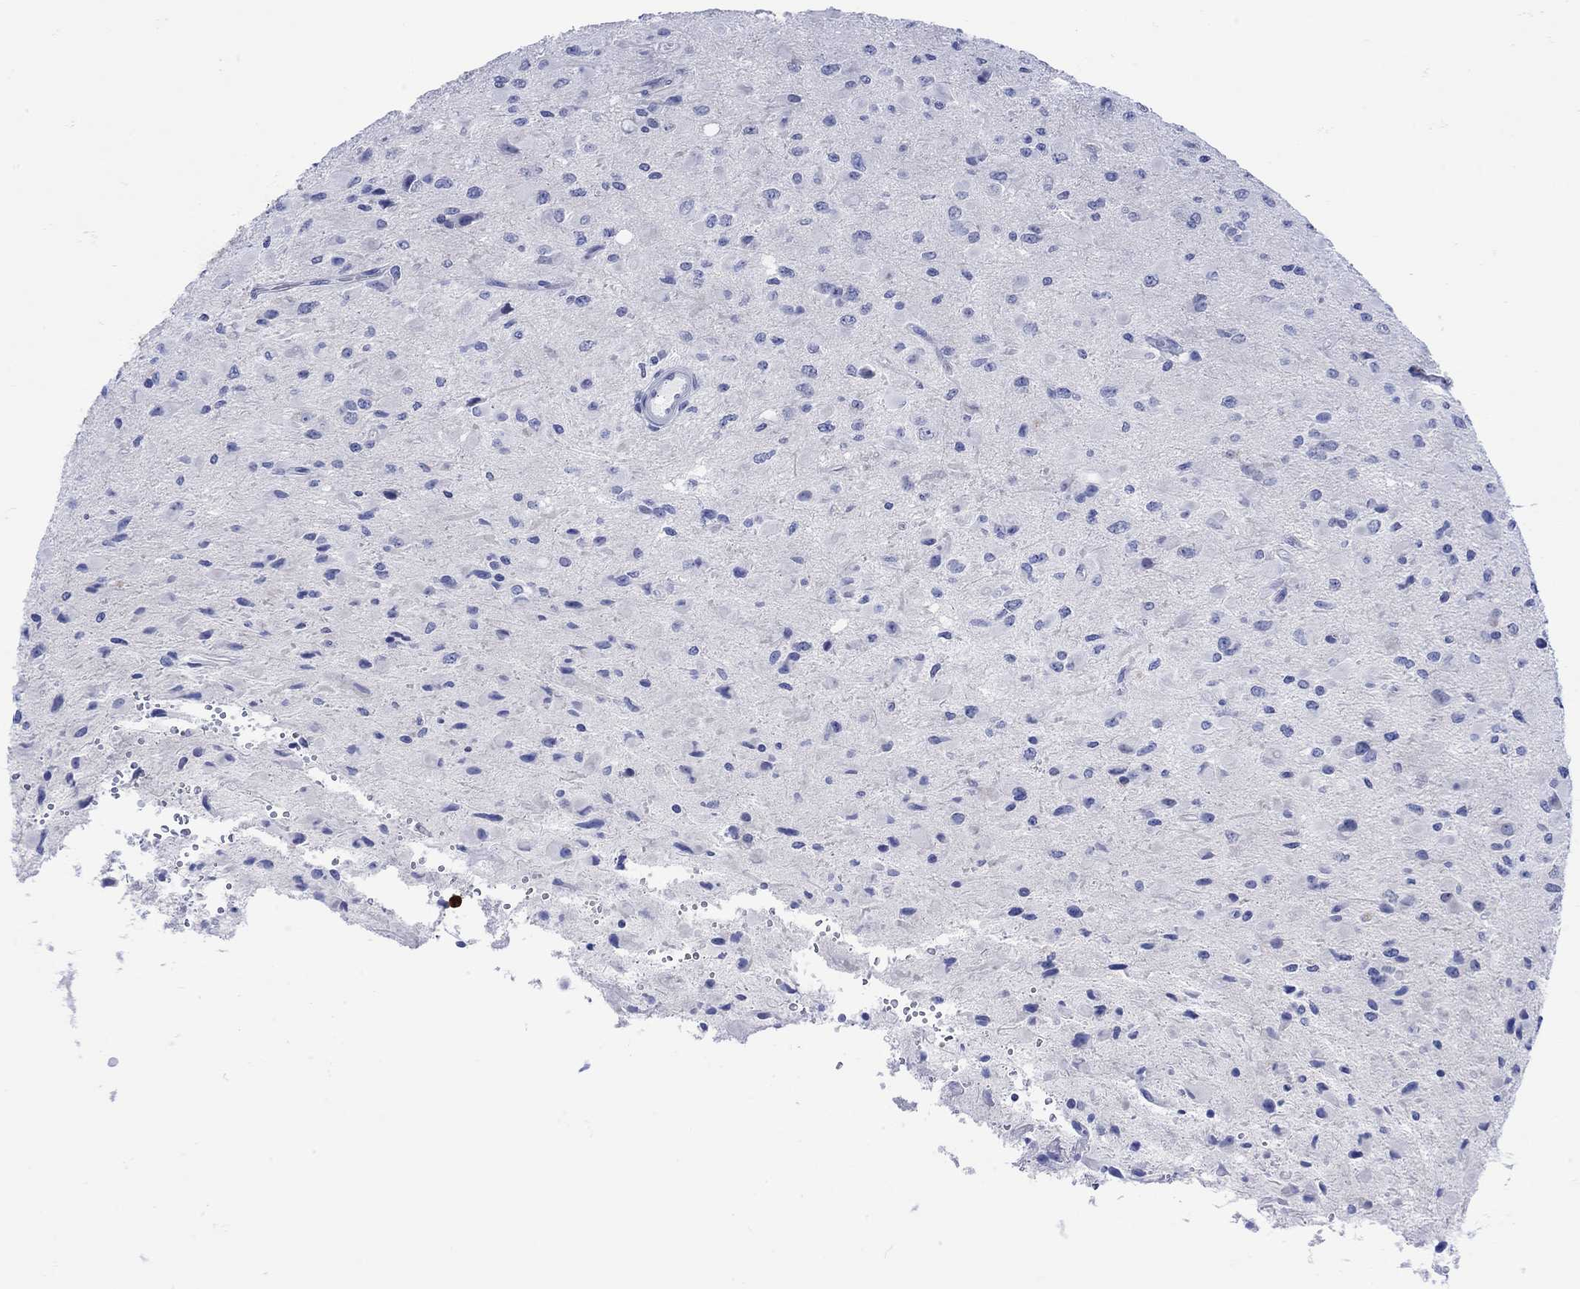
{"staining": {"intensity": "negative", "quantity": "none", "location": "none"}, "tissue": "glioma", "cell_type": "Tumor cells", "image_type": "cancer", "snomed": [{"axis": "morphology", "description": "Glioma, malignant, High grade"}, {"axis": "topography", "description": "Cerebral cortex"}], "caption": "A micrograph of human malignant high-grade glioma is negative for staining in tumor cells.", "gene": "LINGO3", "patient": {"sex": "male", "age": 35}}